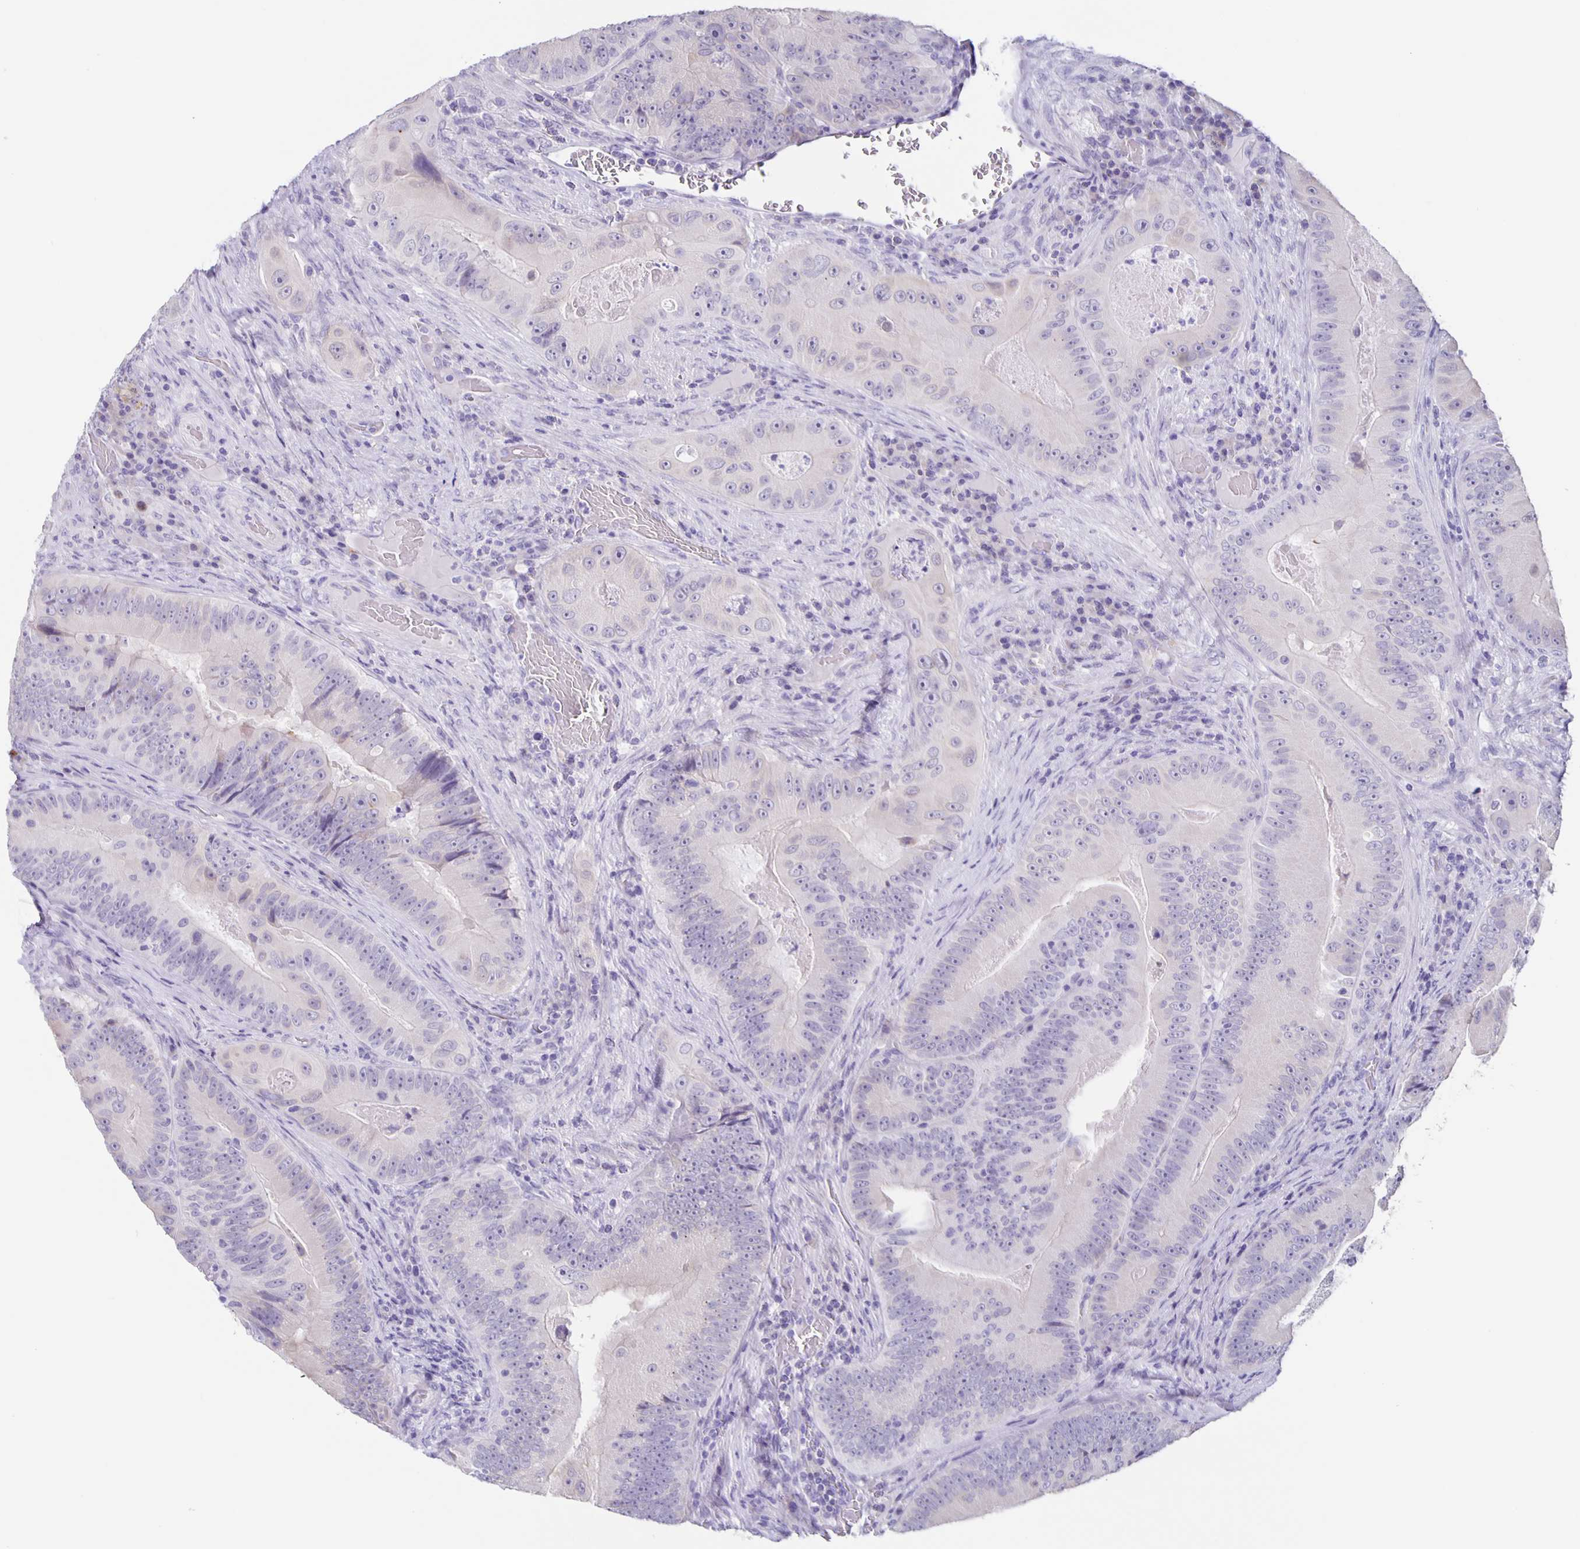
{"staining": {"intensity": "negative", "quantity": "none", "location": "none"}, "tissue": "colorectal cancer", "cell_type": "Tumor cells", "image_type": "cancer", "snomed": [{"axis": "morphology", "description": "Adenocarcinoma, NOS"}, {"axis": "topography", "description": "Colon"}], "caption": "Immunohistochemistry (IHC) histopathology image of neoplastic tissue: human adenocarcinoma (colorectal) stained with DAB exhibits no significant protein positivity in tumor cells.", "gene": "SLC12A3", "patient": {"sex": "female", "age": 86}}